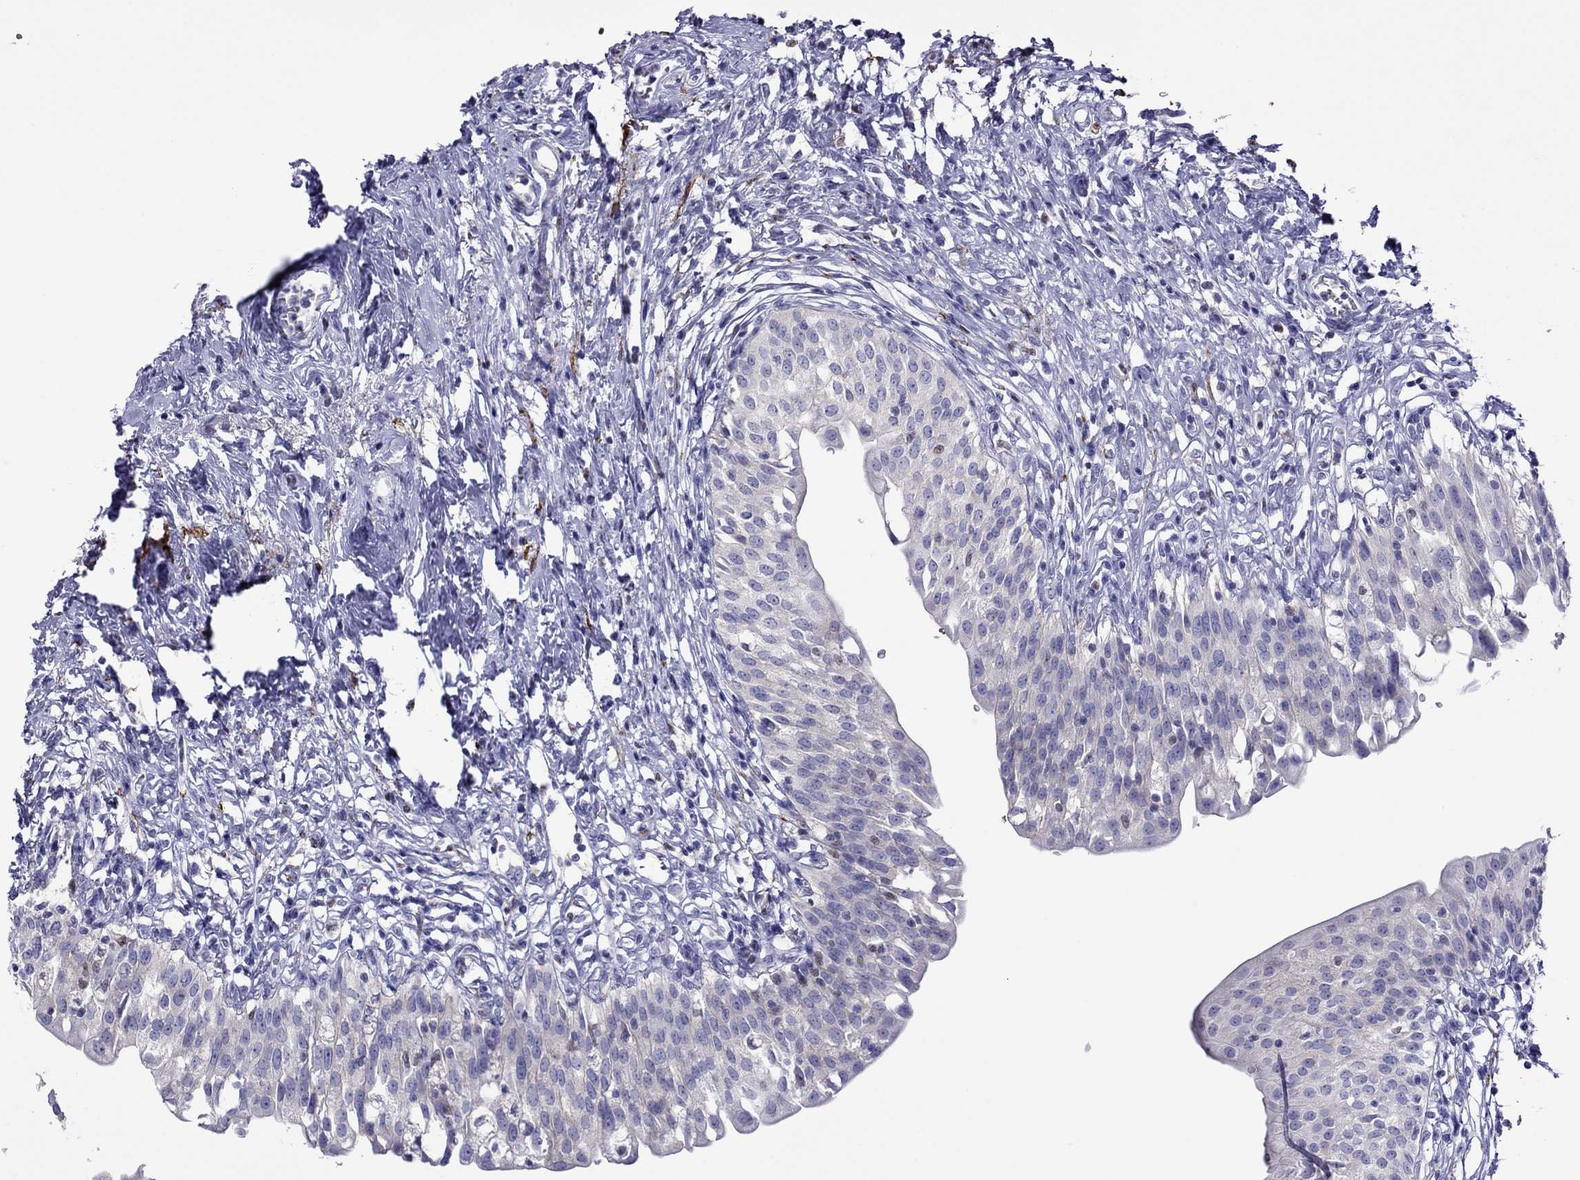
{"staining": {"intensity": "negative", "quantity": "none", "location": "none"}, "tissue": "urinary bladder", "cell_type": "Urothelial cells", "image_type": "normal", "snomed": [{"axis": "morphology", "description": "Normal tissue, NOS"}, {"axis": "topography", "description": "Urinary bladder"}], "caption": "DAB (3,3'-diaminobenzidine) immunohistochemical staining of normal urinary bladder shows no significant positivity in urothelial cells.", "gene": "MPZ", "patient": {"sex": "male", "age": 76}}